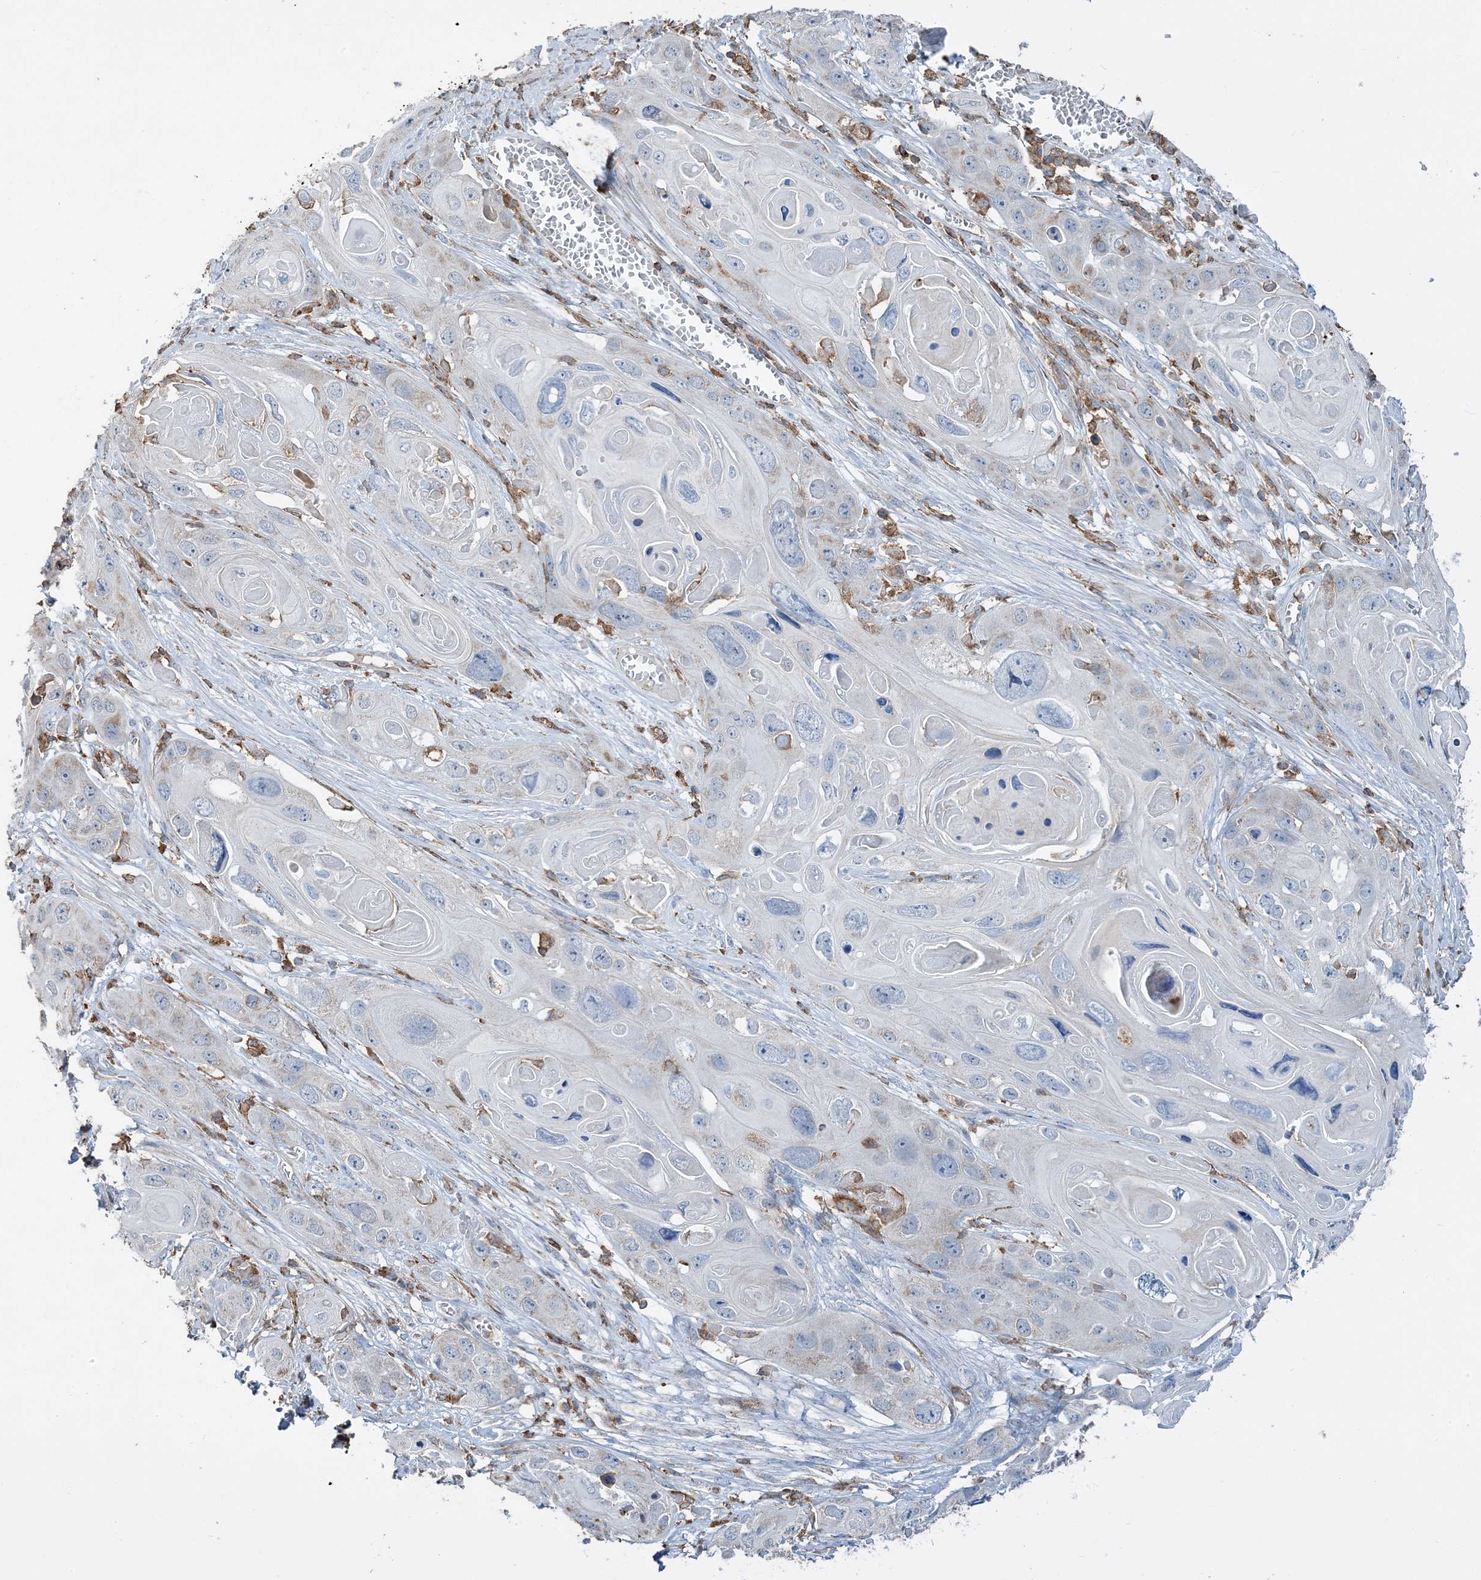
{"staining": {"intensity": "negative", "quantity": "none", "location": "none"}, "tissue": "skin cancer", "cell_type": "Tumor cells", "image_type": "cancer", "snomed": [{"axis": "morphology", "description": "Squamous cell carcinoma, NOS"}, {"axis": "topography", "description": "Skin"}], "caption": "Tumor cells show no significant protein staining in skin squamous cell carcinoma. Brightfield microscopy of immunohistochemistry (IHC) stained with DAB (3,3'-diaminobenzidine) (brown) and hematoxylin (blue), captured at high magnification.", "gene": "TMLHE", "patient": {"sex": "male", "age": 55}}